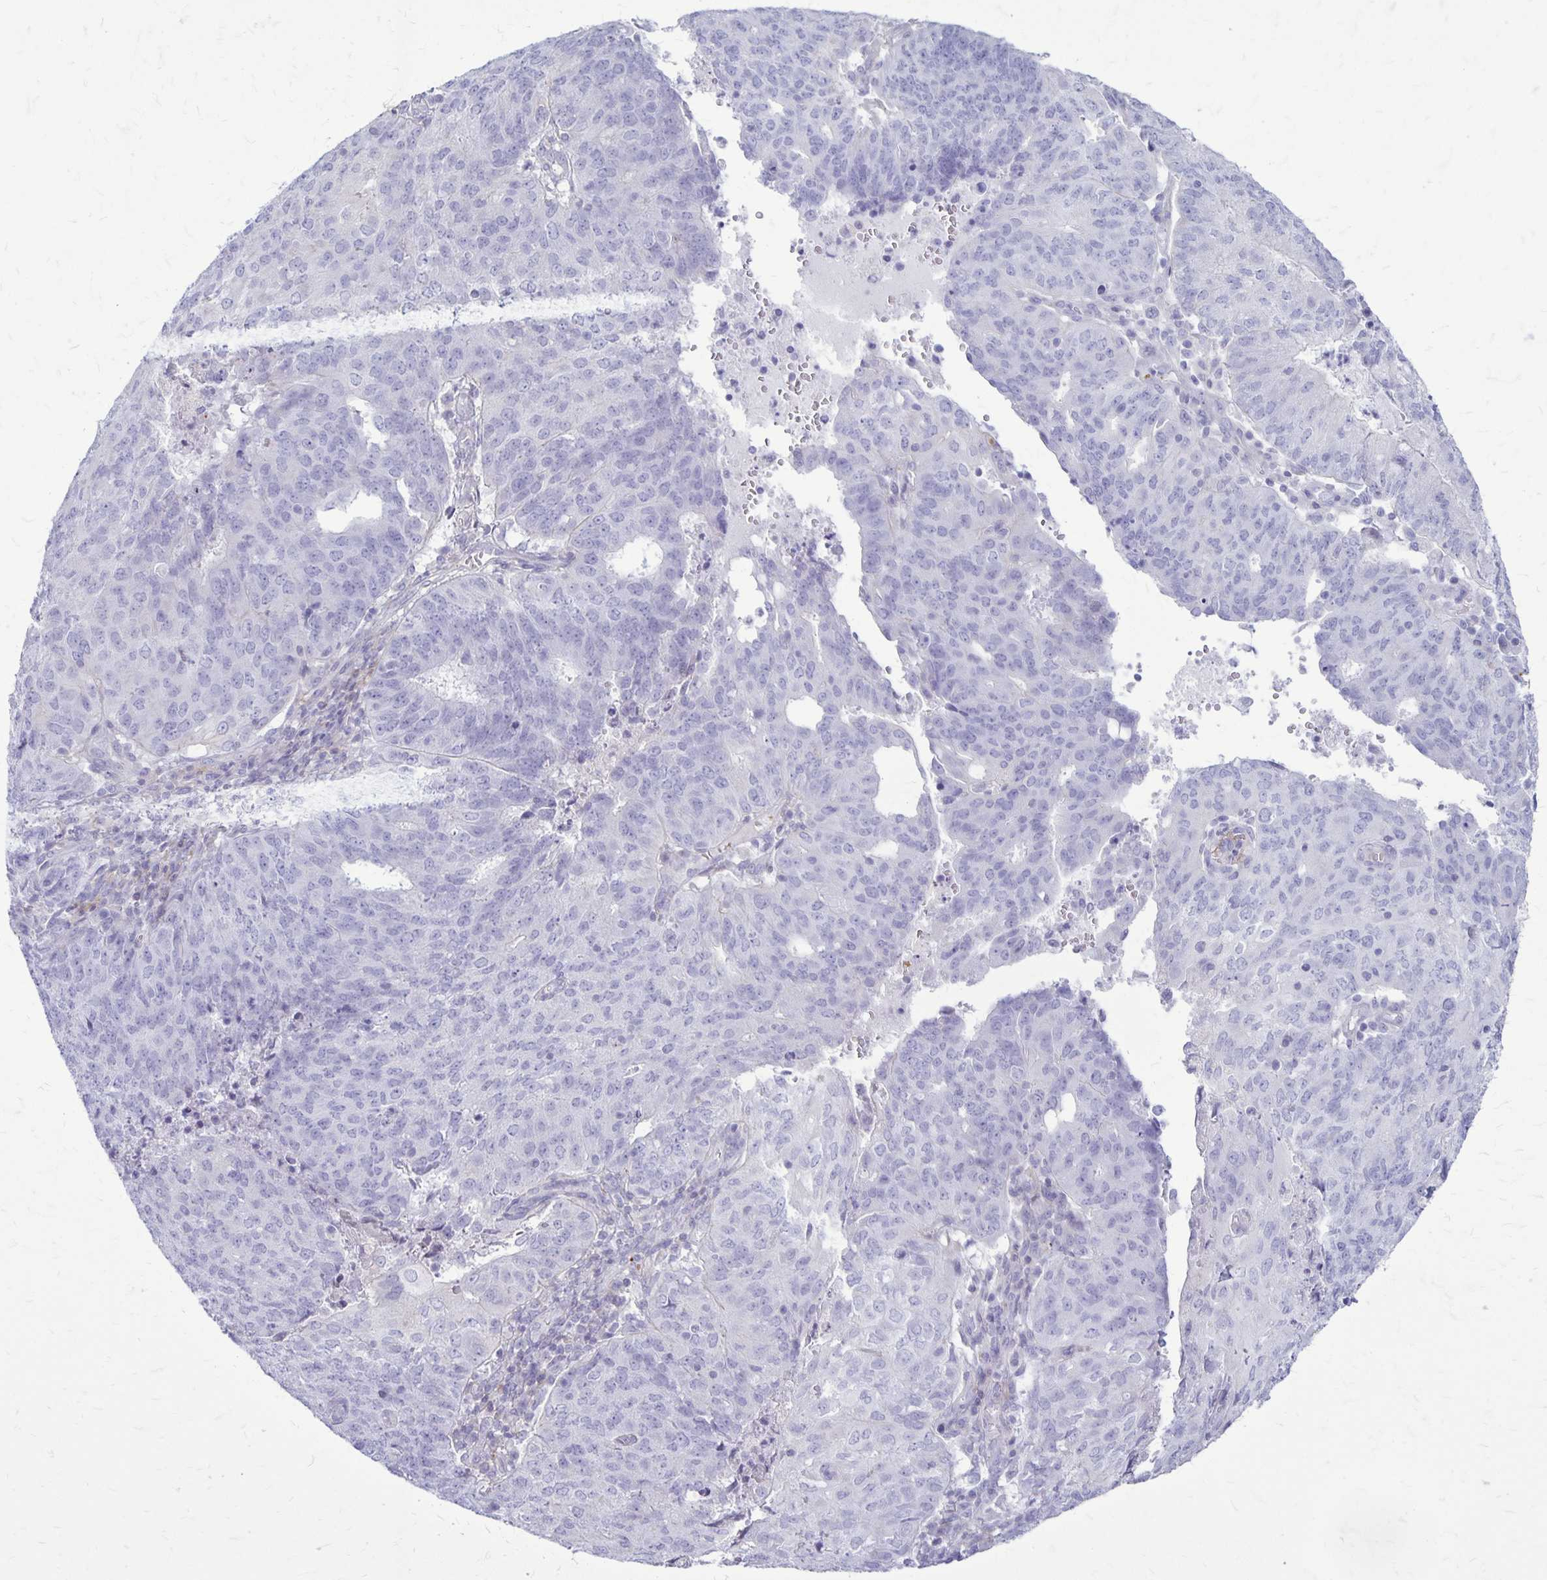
{"staining": {"intensity": "negative", "quantity": "none", "location": "none"}, "tissue": "endometrial cancer", "cell_type": "Tumor cells", "image_type": "cancer", "snomed": [{"axis": "morphology", "description": "Adenocarcinoma, NOS"}, {"axis": "topography", "description": "Endometrium"}], "caption": "Tumor cells are negative for brown protein staining in adenocarcinoma (endometrial). (DAB (3,3'-diaminobenzidine) IHC visualized using brightfield microscopy, high magnification).", "gene": "GP9", "patient": {"sex": "female", "age": 82}}